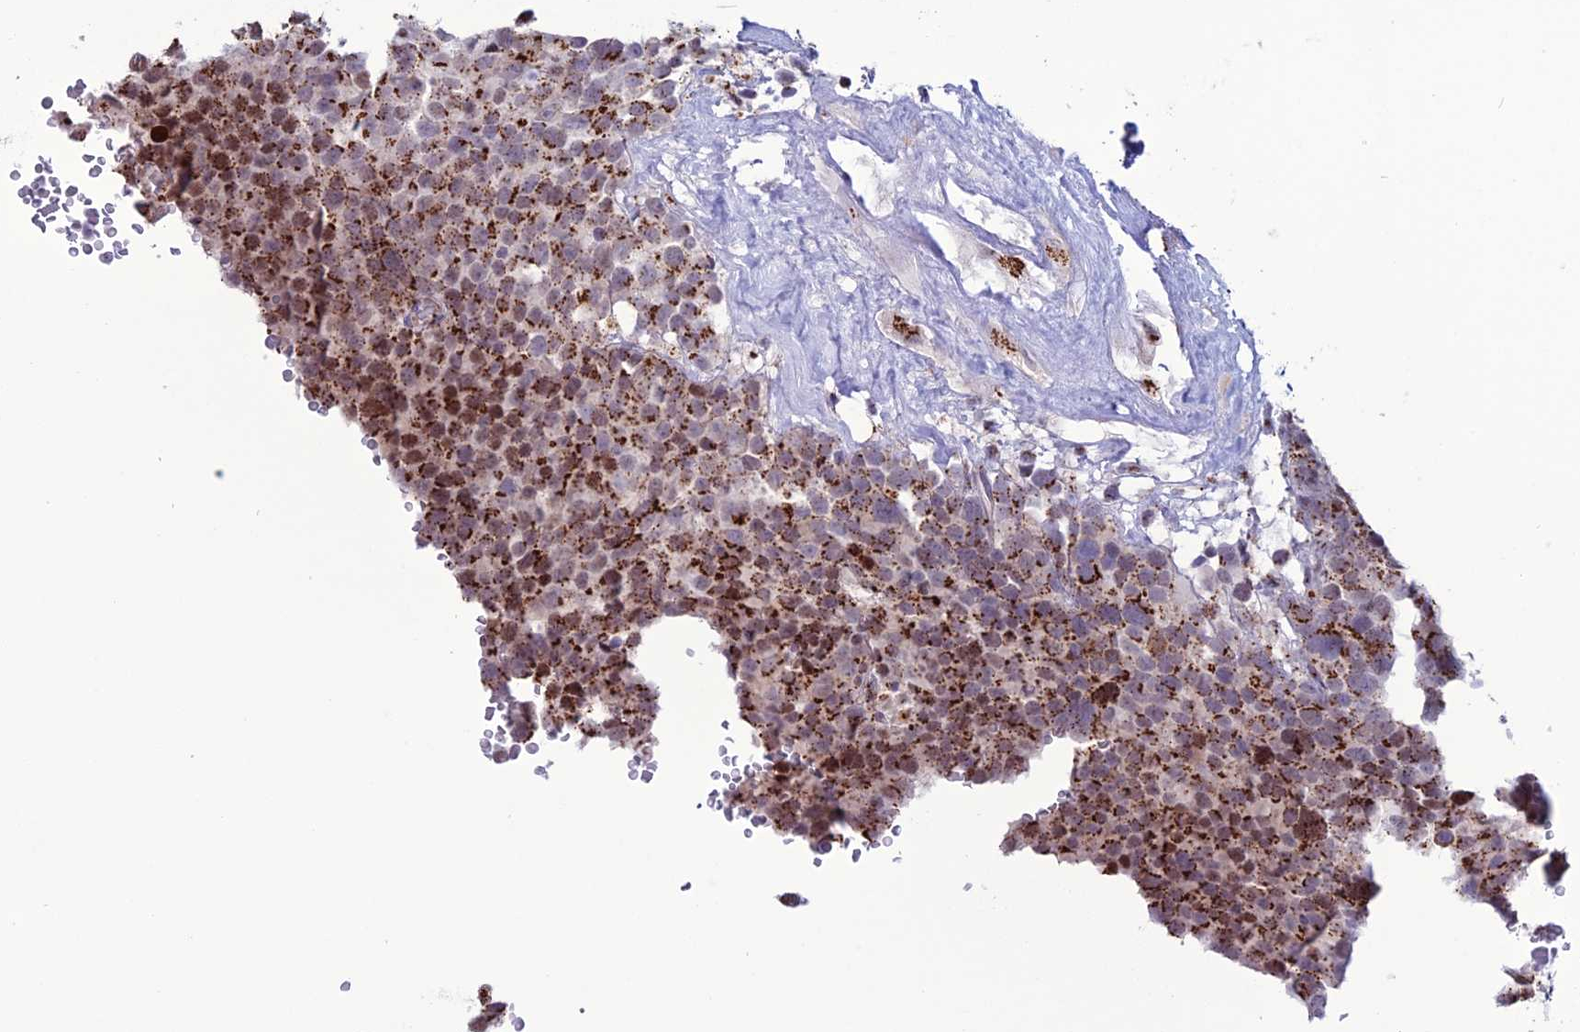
{"staining": {"intensity": "strong", "quantity": ">75%", "location": "cytoplasmic/membranous,nuclear"}, "tissue": "testis cancer", "cell_type": "Tumor cells", "image_type": "cancer", "snomed": [{"axis": "morphology", "description": "Seminoma, NOS"}, {"axis": "topography", "description": "Testis"}], "caption": "Tumor cells demonstrate high levels of strong cytoplasmic/membranous and nuclear staining in approximately >75% of cells in testis cancer.", "gene": "PLEKHA4", "patient": {"sex": "male", "age": 71}}